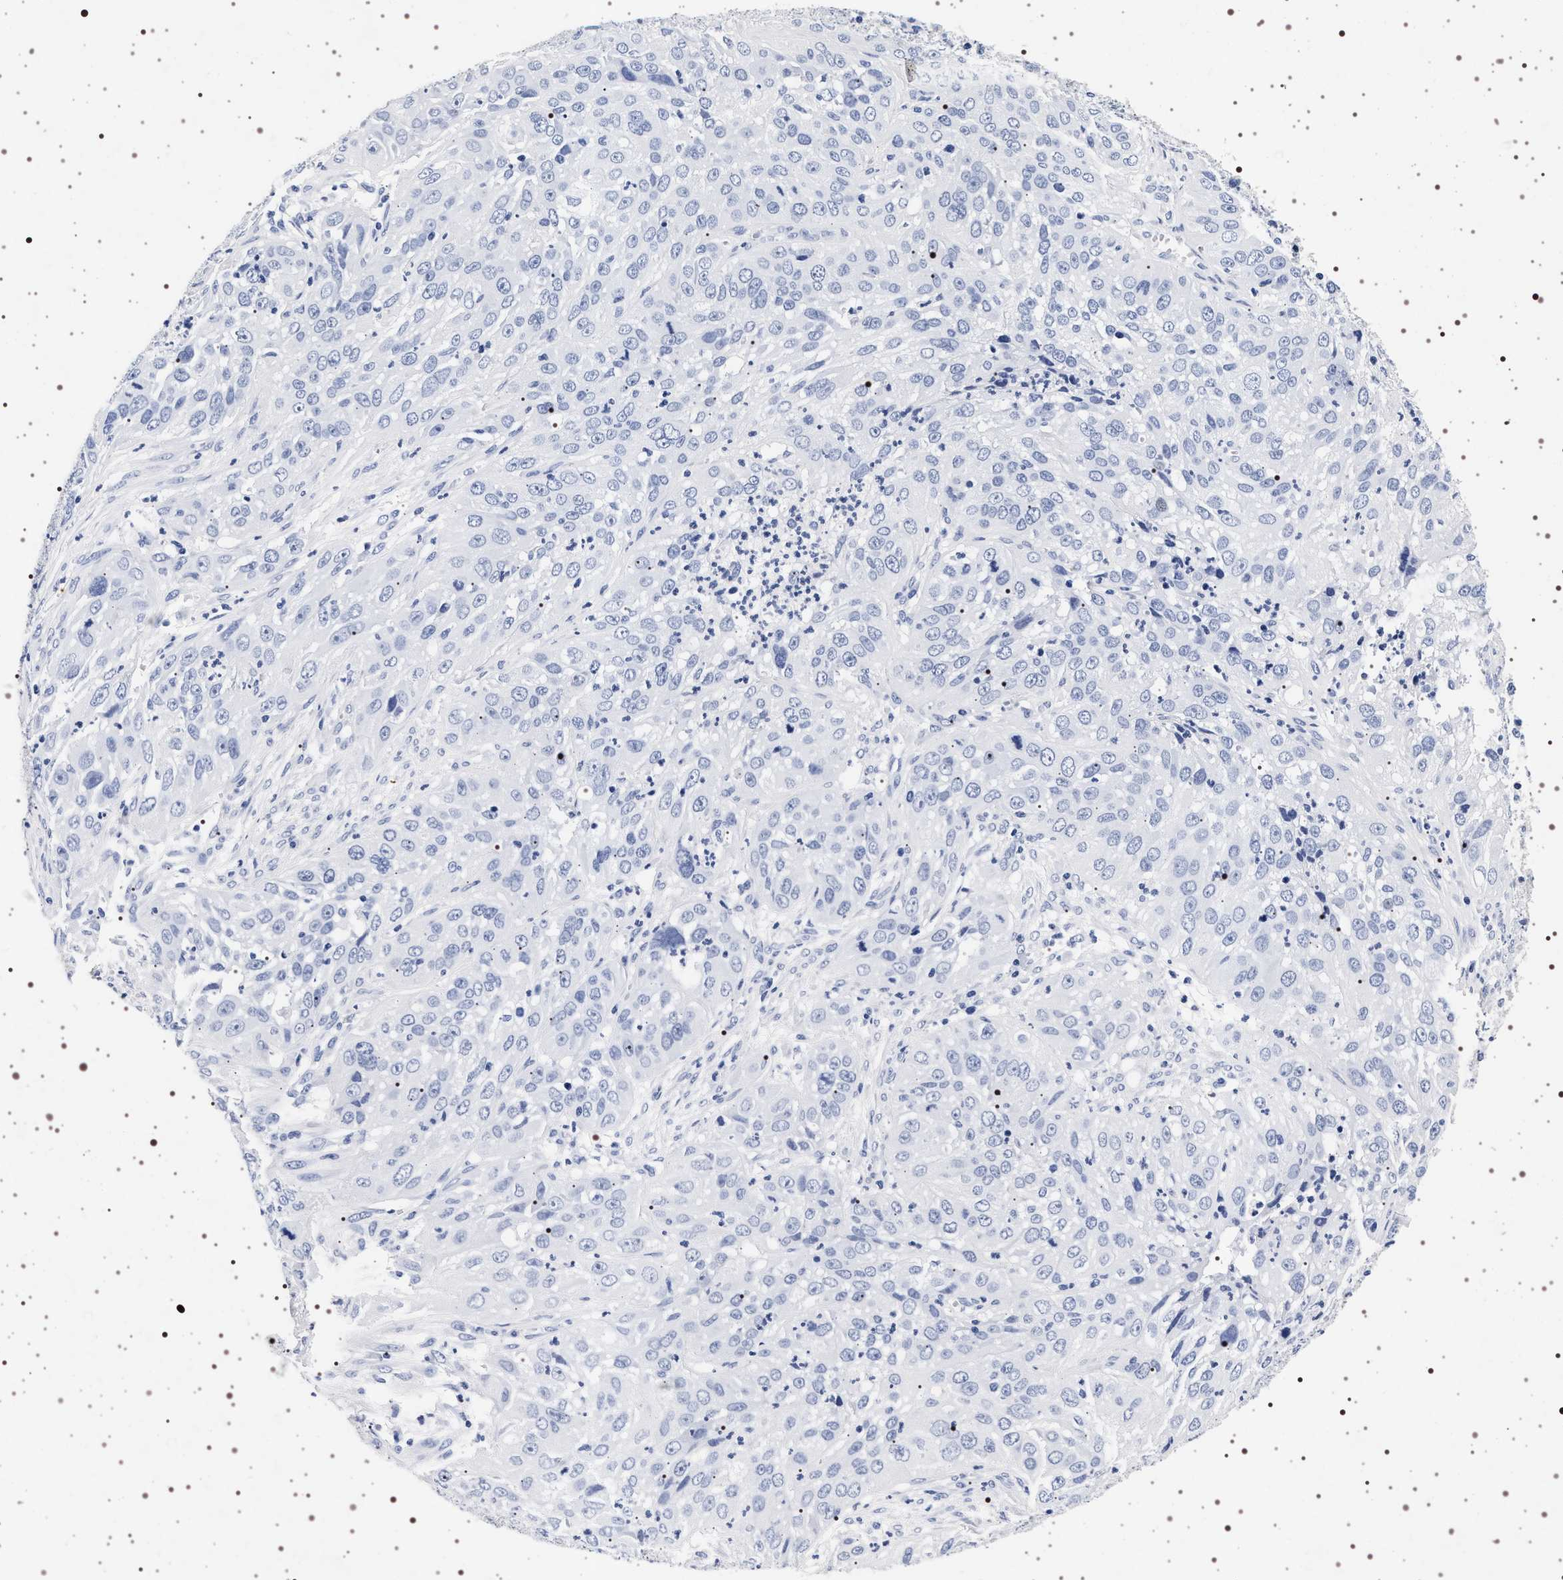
{"staining": {"intensity": "negative", "quantity": "none", "location": "none"}, "tissue": "cervical cancer", "cell_type": "Tumor cells", "image_type": "cancer", "snomed": [{"axis": "morphology", "description": "Squamous cell carcinoma, NOS"}, {"axis": "topography", "description": "Cervix"}], "caption": "This is an immunohistochemistry image of human cervical cancer. There is no staining in tumor cells.", "gene": "SYN1", "patient": {"sex": "female", "age": 32}}